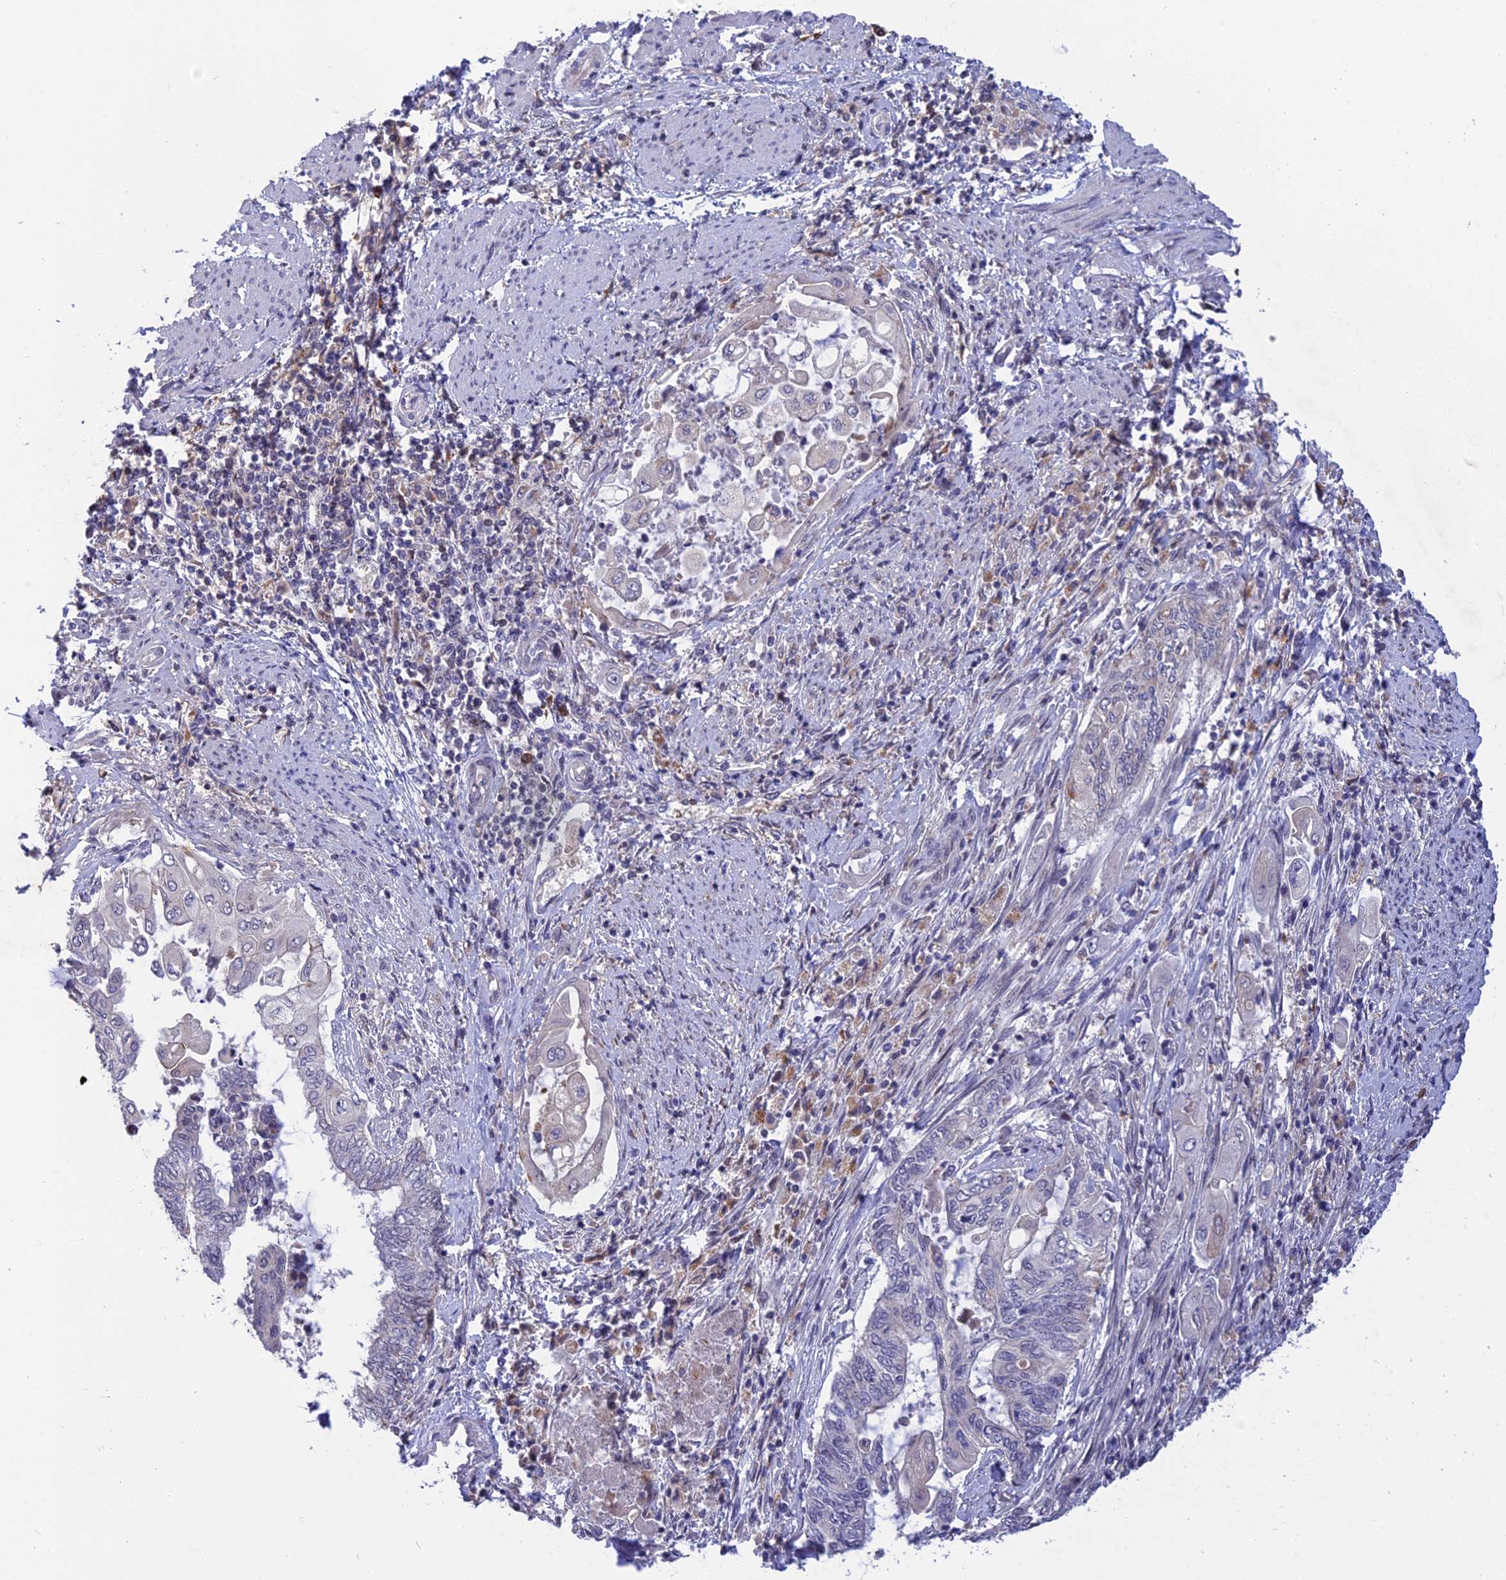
{"staining": {"intensity": "negative", "quantity": "none", "location": "none"}, "tissue": "endometrial cancer", "cell_type": "Tumor cells", "image_type": "cancer", "snomed": [{"axis": "morphology", "description": "Adenocarcinoma, NOS"}, {"axis": "topography", "description": "Uterus"}, {"axis": "topography", "description": "Endometrium"}], "caption": "There is no significant positivity in tumor cells of endometrial cancer (adenocarcinoma).", "gene": "KCTD14", "patient": {"sex": "female", "age": 70}}